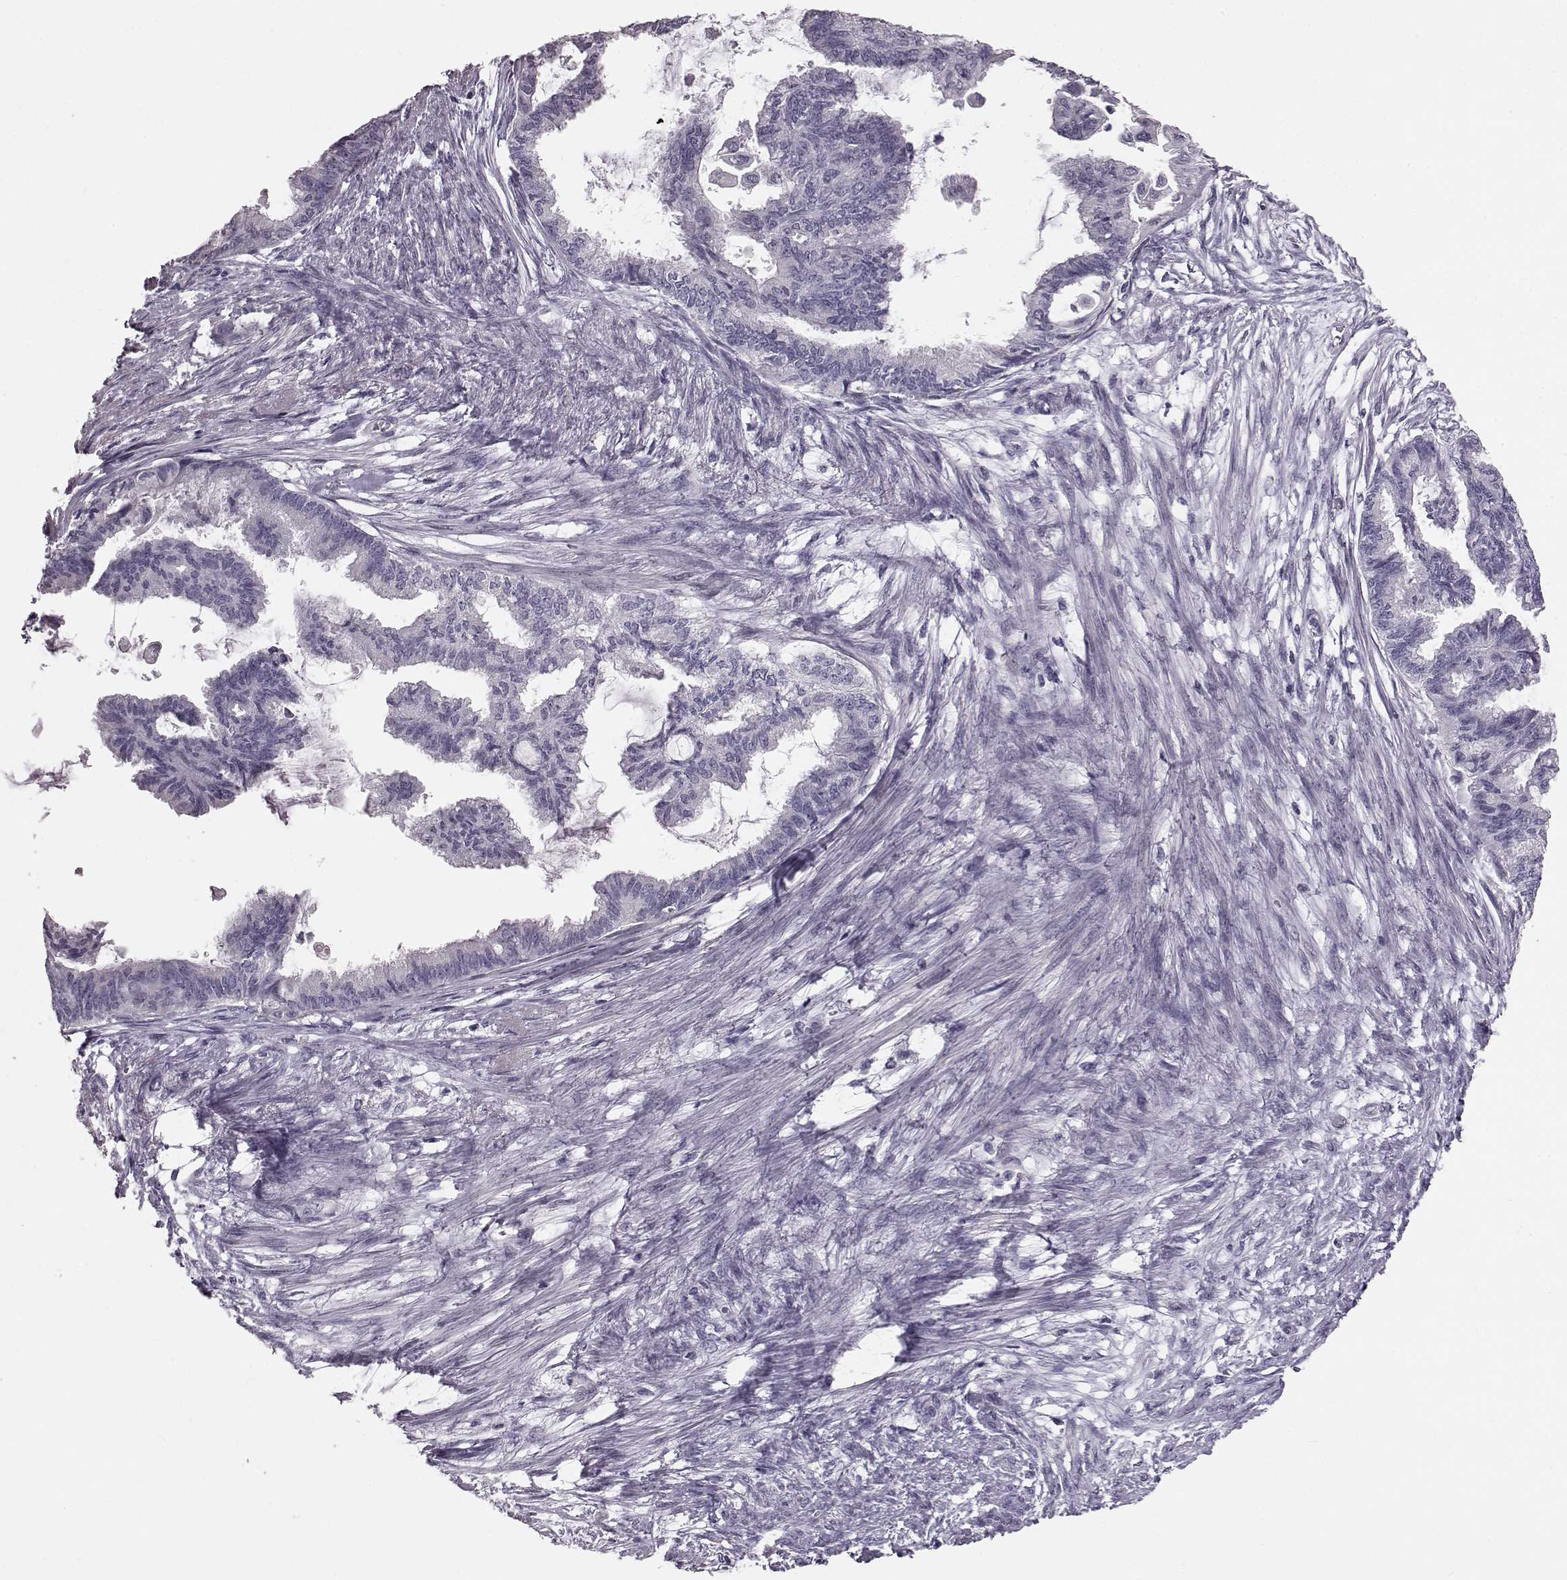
{"staining": {"intensity": "negative", "quantity": "none", "location": "none"}, "tissue": "endometrial cancer", "cell_type": "Tumor cells", "image_type": "cancer", "snomed": [{"axis": "morphology", "description": "Adenocarcinoma, NOS"}, {"axis": "topography", "description": "Endometrium"}], "caption": "Endometrial adenocarcinoma stained for a protein using immunohistochemistry (IHC) displays no expression tumor cells.", "gene": "TCHHL1", "patient": {"sex": "female", "age": 86}}